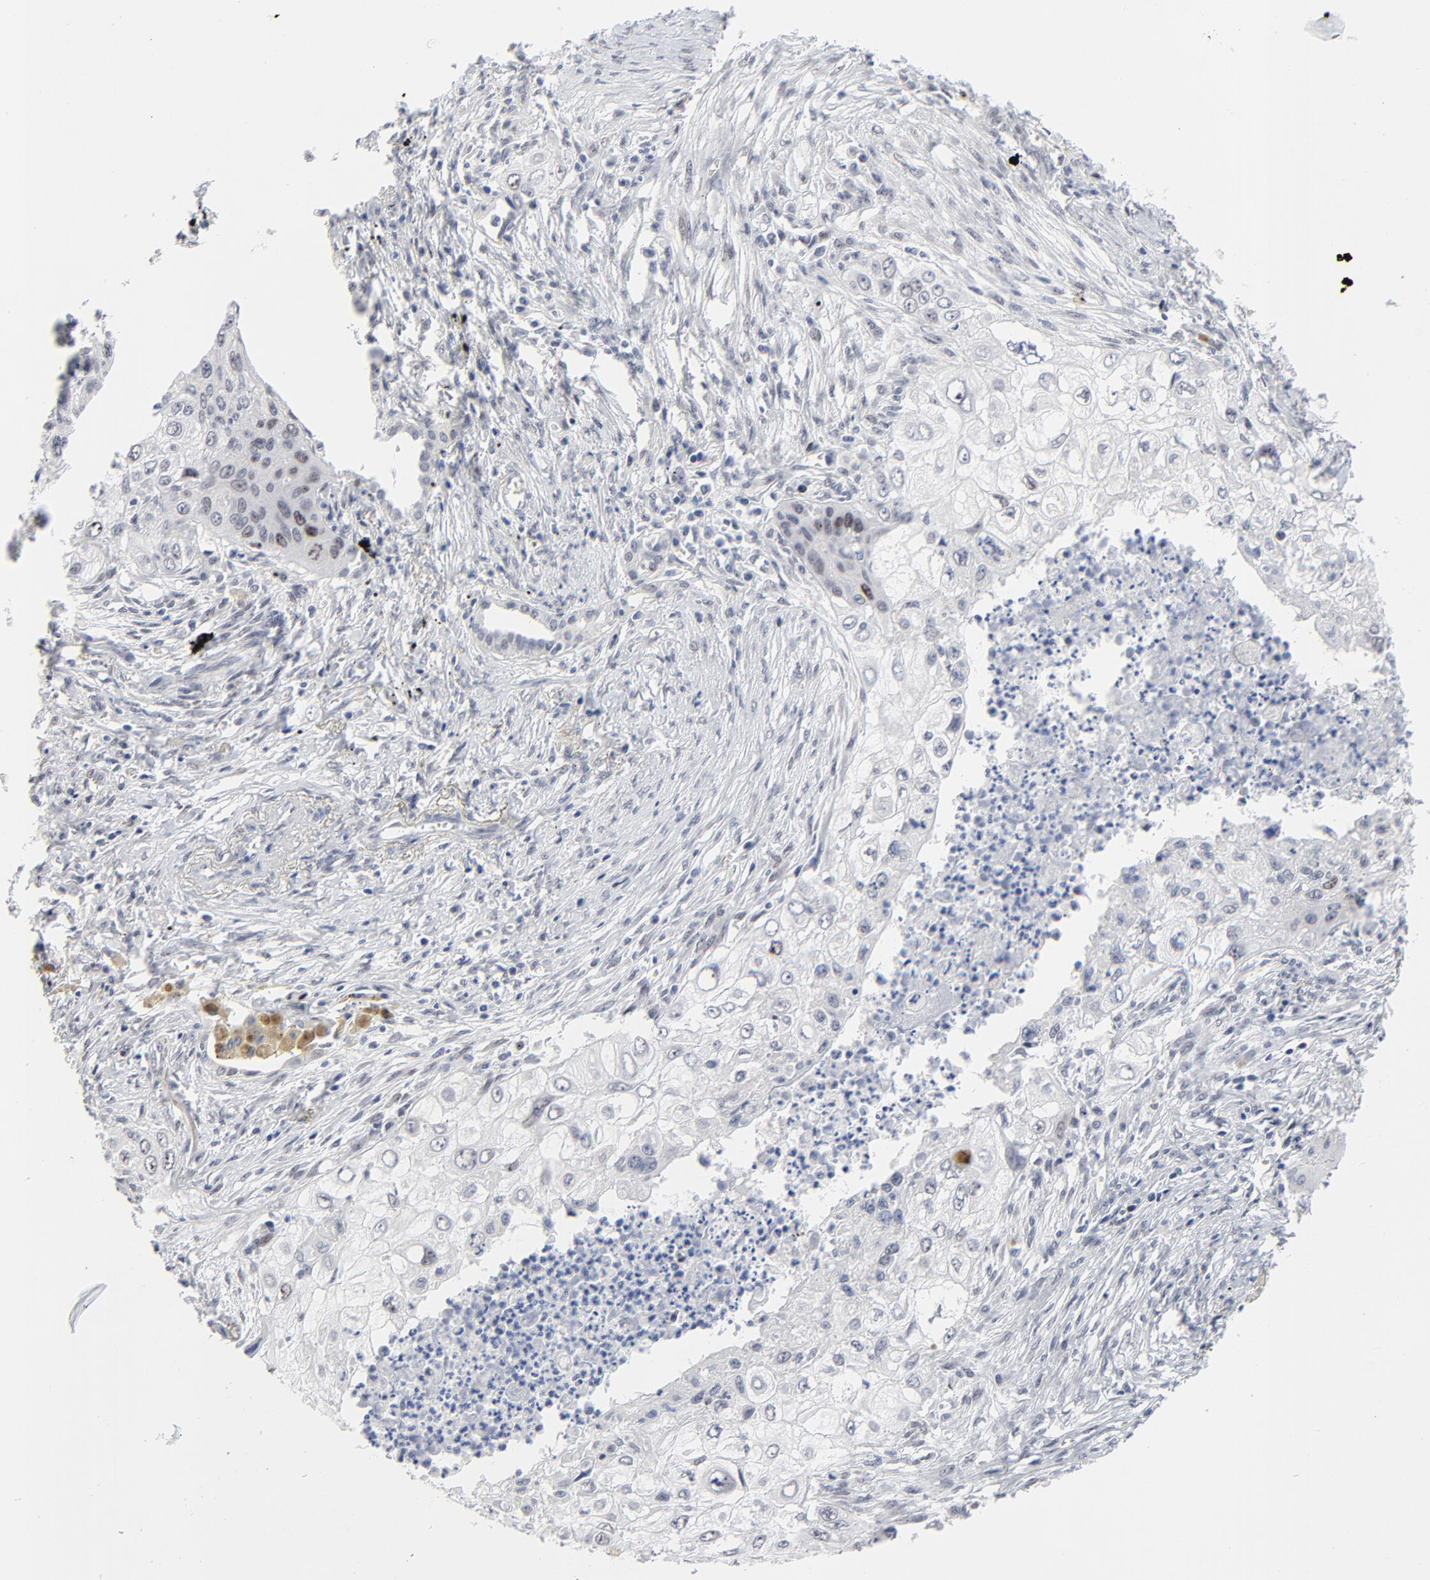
{"staining": {"intensity": "weak", "quantity": "<25%", "location": "nuclear"}, "tissue": "lung cancer", "cell_type": "Tumor cells", "image_type": "cancer", "snomed": [{"axis": "morphology", "description": "Squamous cell carcinoma, NOS"}, {"axis": "topography", "description": "Lung"}], "caption": "High power microscopy image of an immunohistochemistry (IHC) micrograph of squamous cell carcinoma (lung), revealing no significant expression in tumor cells.", "gene": "ZNF589", "patient": {"sex": "male", "age": 71}}